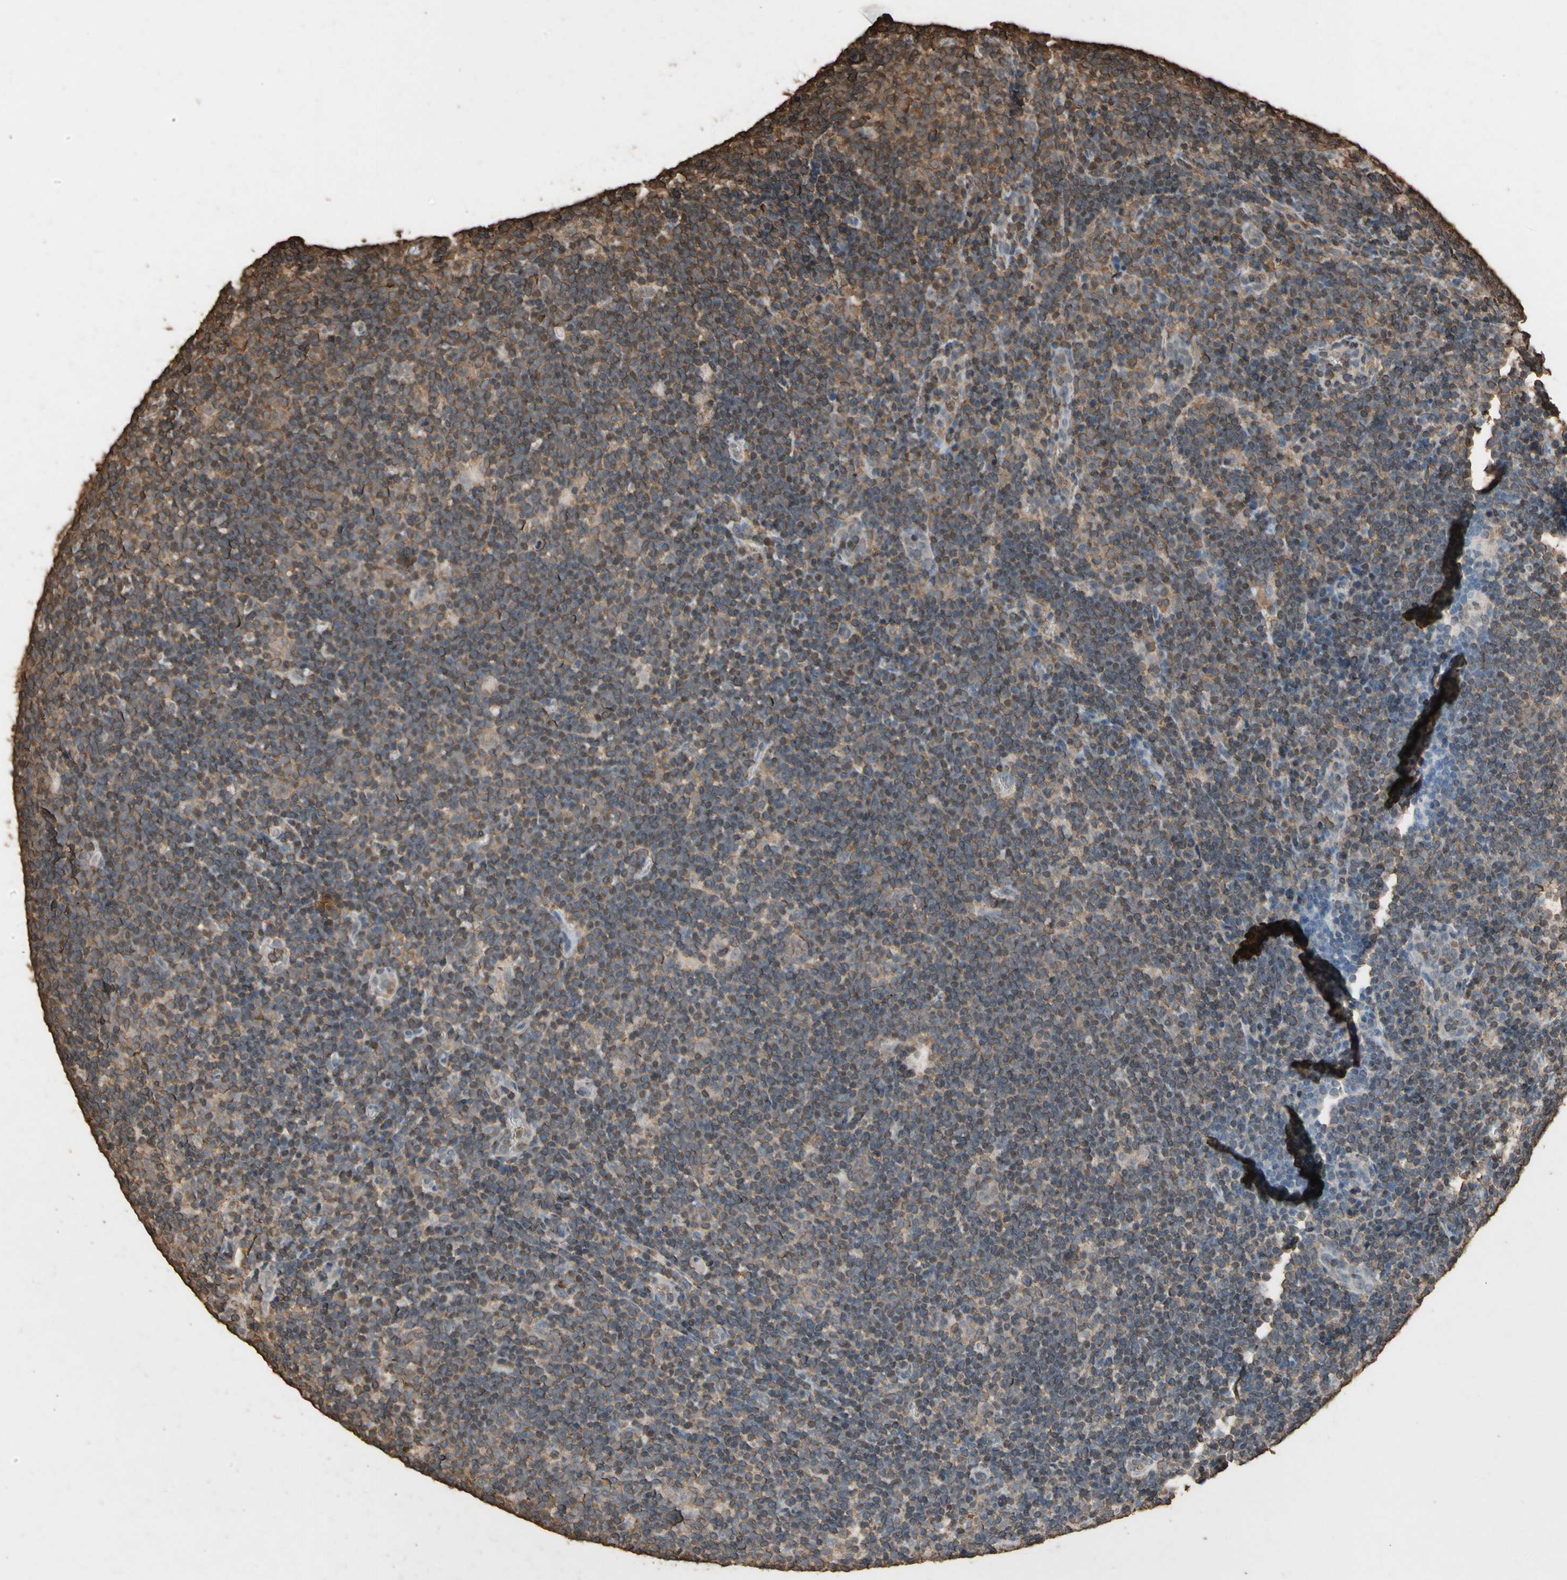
{"staining": {"intensity": "negative", "quantity": "none", "location": "none"}, "tissue": "lymphoma", "cell_type": "Tumor cells", "image_type": "cancer", "snomed": [{"axis": "morphology", "description": "Hodgkin's disease, NOS"}, {"axis": "topography", "description": "Lymph node"}], "caption": "Human lymphoma stained for a protein using immunohistochemistry (IHC) shows no expression in tumor cells.", "gene": "TNFSF13B", "patient": {"sex": "female", "age": 57}}